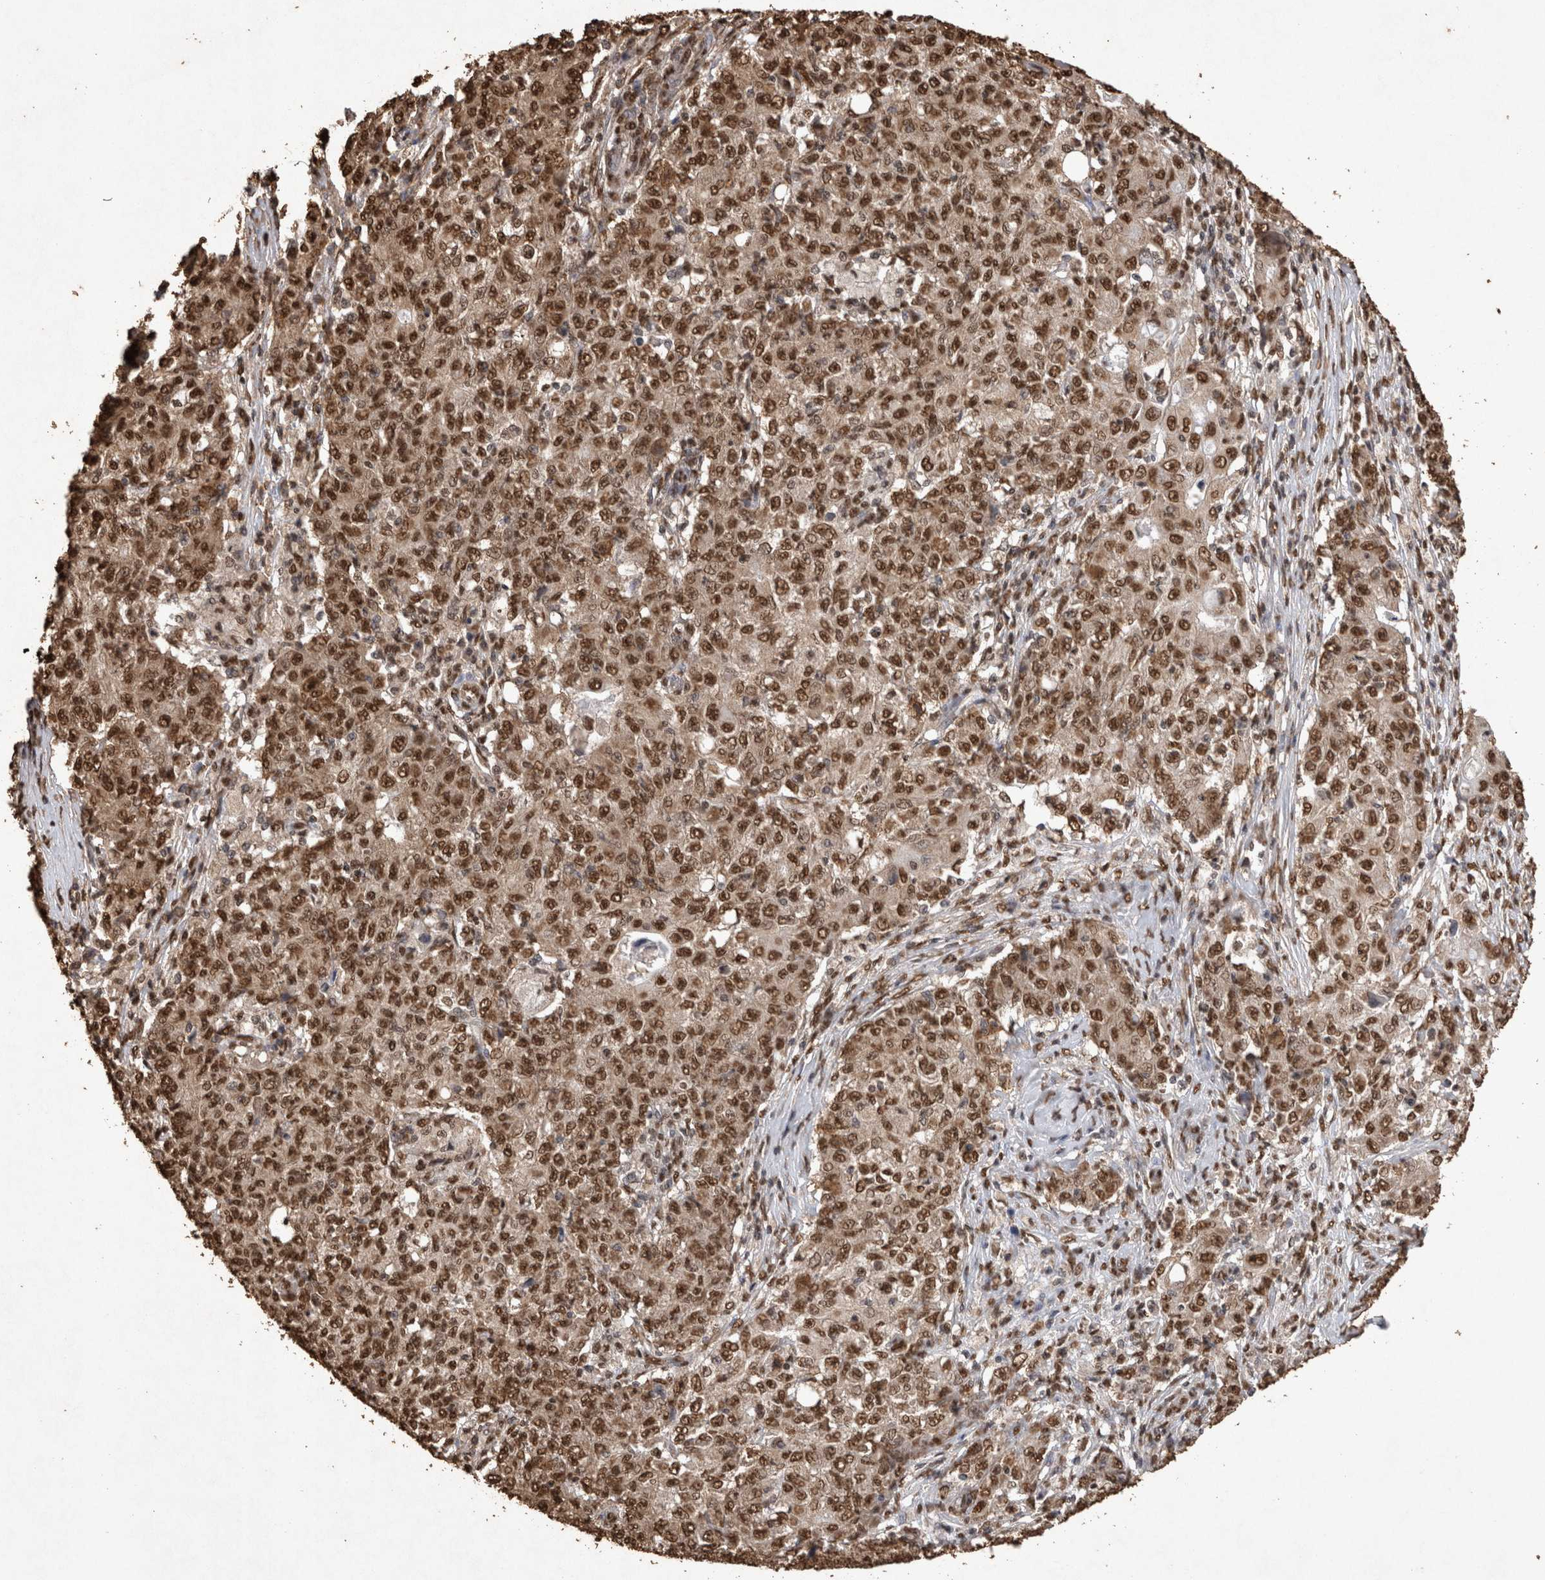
{"staining": {"intensity": "strong", "quantity": ">75%", "location": "nuclear"}, "tissue": "ovarian cancer", "cell_type": "Tumor cells", "image_type": "cancer", "snomed": [{"axis": "morphology", "description": "Carcinoma, endometroid"}, {"axis": "topography", "description": "Ovary"}], "caption": "This image exhibits immunohistochemistry (IHC) staining of human ovarian cancer (endometroid carcinoma), with high strong nuclear expression in about >75% of tumor cells.", "gene": "OAS2", "patient": {"sex": "female", "age": 42}}